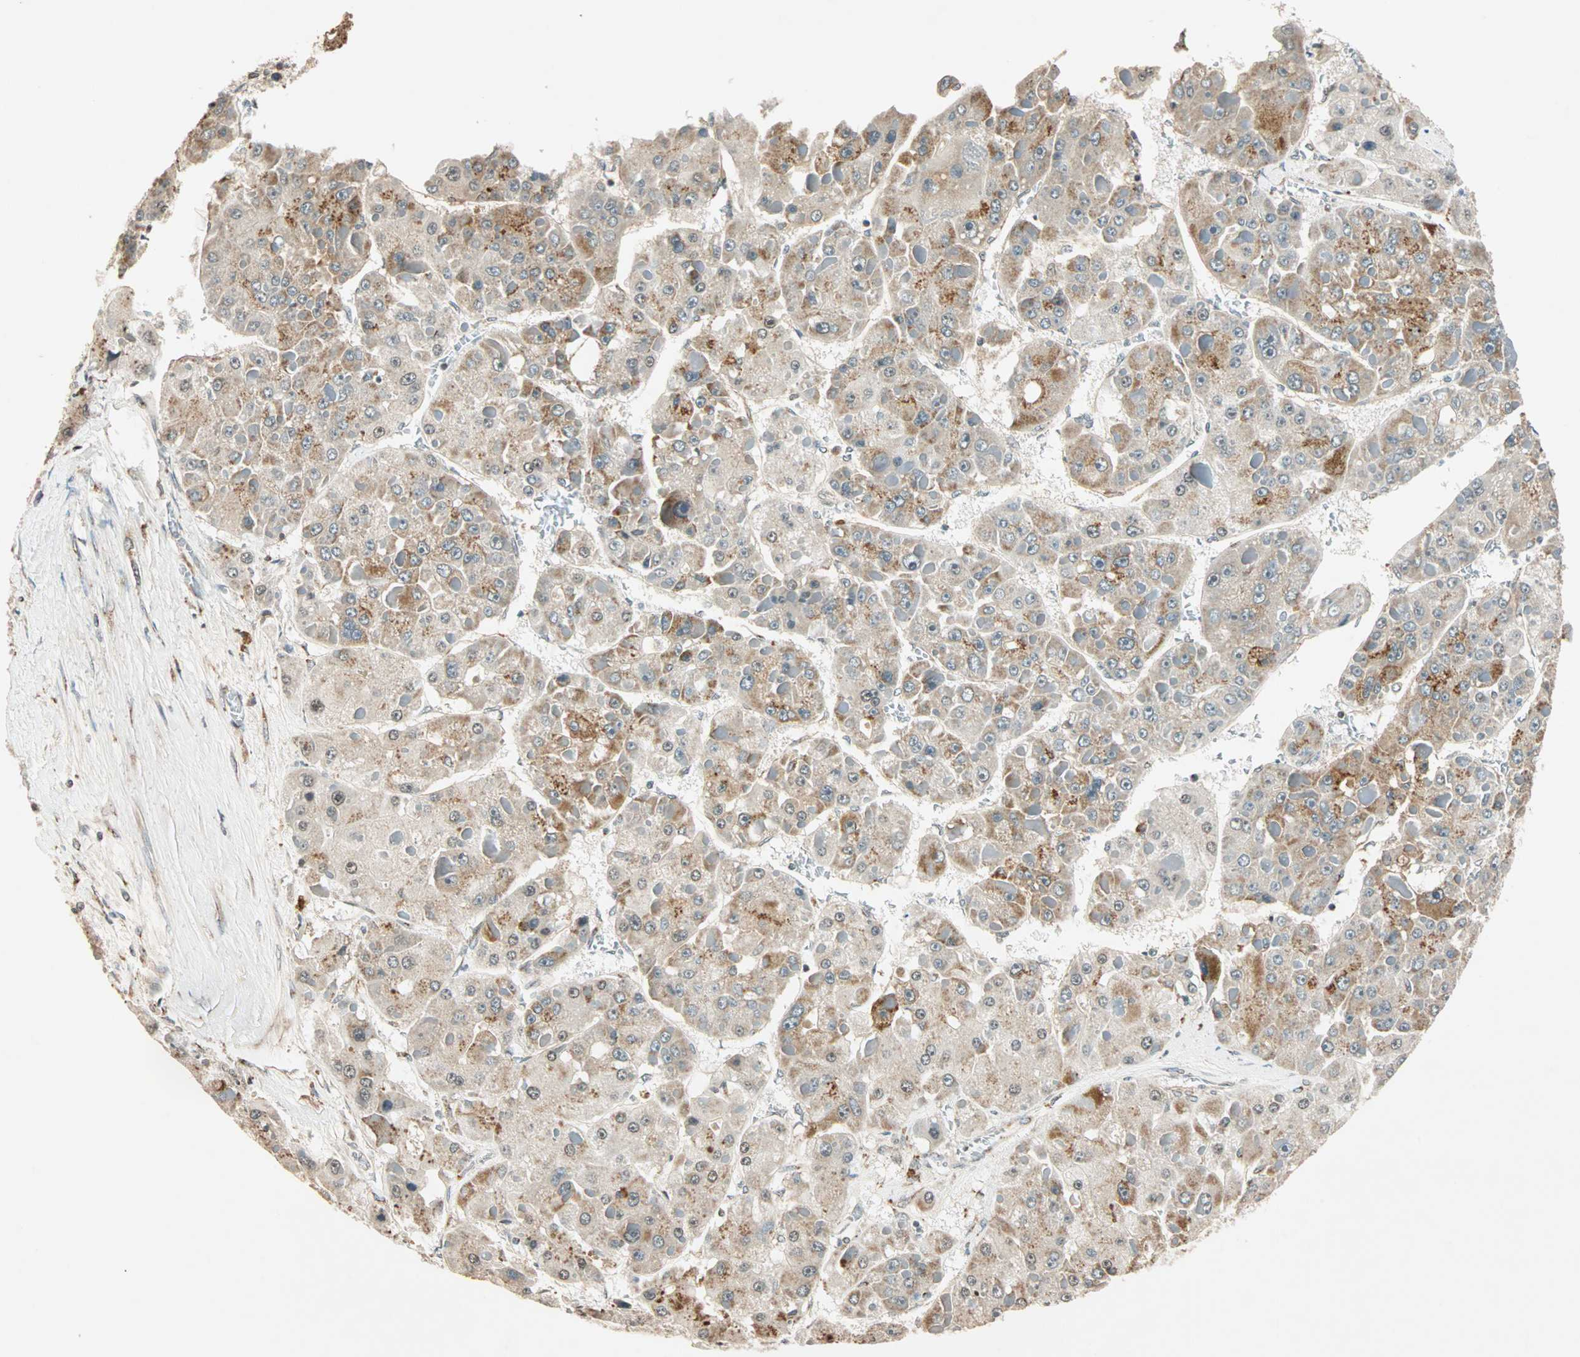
{"staining": {"intensity": "weak", "quantity": "25%-75%", "location": "cytoplasmic/membranous"}, "tissue": "liver cancer", "cell_type": "Tumor cells", "image_type": "cancer", "snomed": [{"axis": "morphology", "description": "Carcinoma, Hepatocellular, NOS"}, {"axis": "topography", "description": "Liver"}], "caption": "DAB (3,3'-diaminobenzidine) immunohistochemical staining of human liver hepatocellular carcinoma reveals weak cytoplasmic/membranous protein positivity in about 25%-75% of tumor cells. (DAB (3,3'-diaminobenzidine) IHC, brown staining for protein, blue staining for nuclei).", "gene": "PRDM2", "patient": {"sex": "female", "age": 73}}